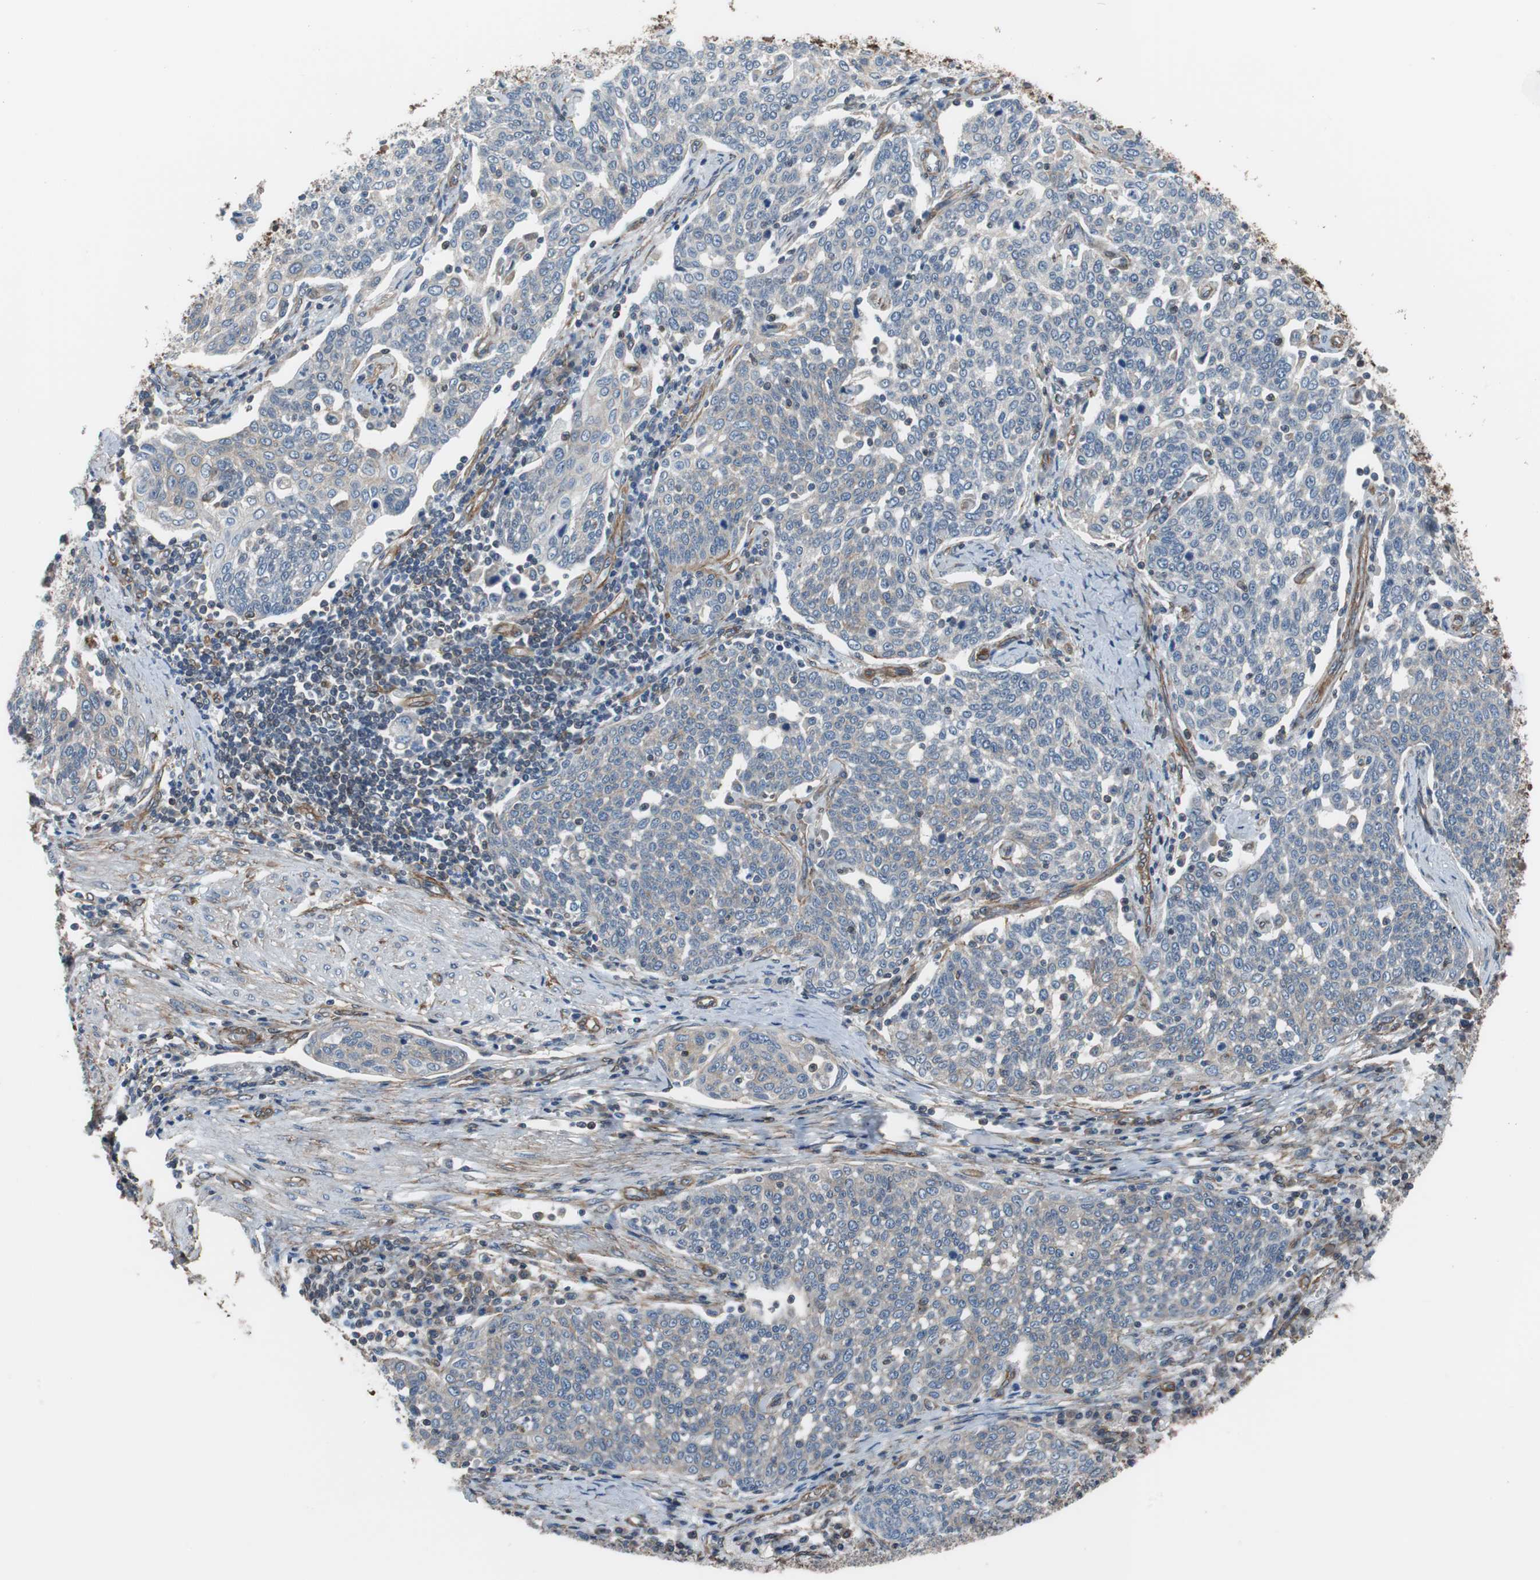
{"staining": {"intensity": "negative", "quantity": "none", "location": "none"}, "tissue": "cervical cancer", "cell_type": "Tumor cells", "image_type": "cancer", "snomed": [{"axis": "morphology", "description": "Squamous cell carcinoma, NOS"}, {"axis": "topography", "description": "Cervix"}], "caption": "Image shows no protein positivity in tumor cells of cervical cancer (squamous cell carcinoma) tissue.", "gene": "KIF3B", "patient": {"sex": "female", "age": 34}}